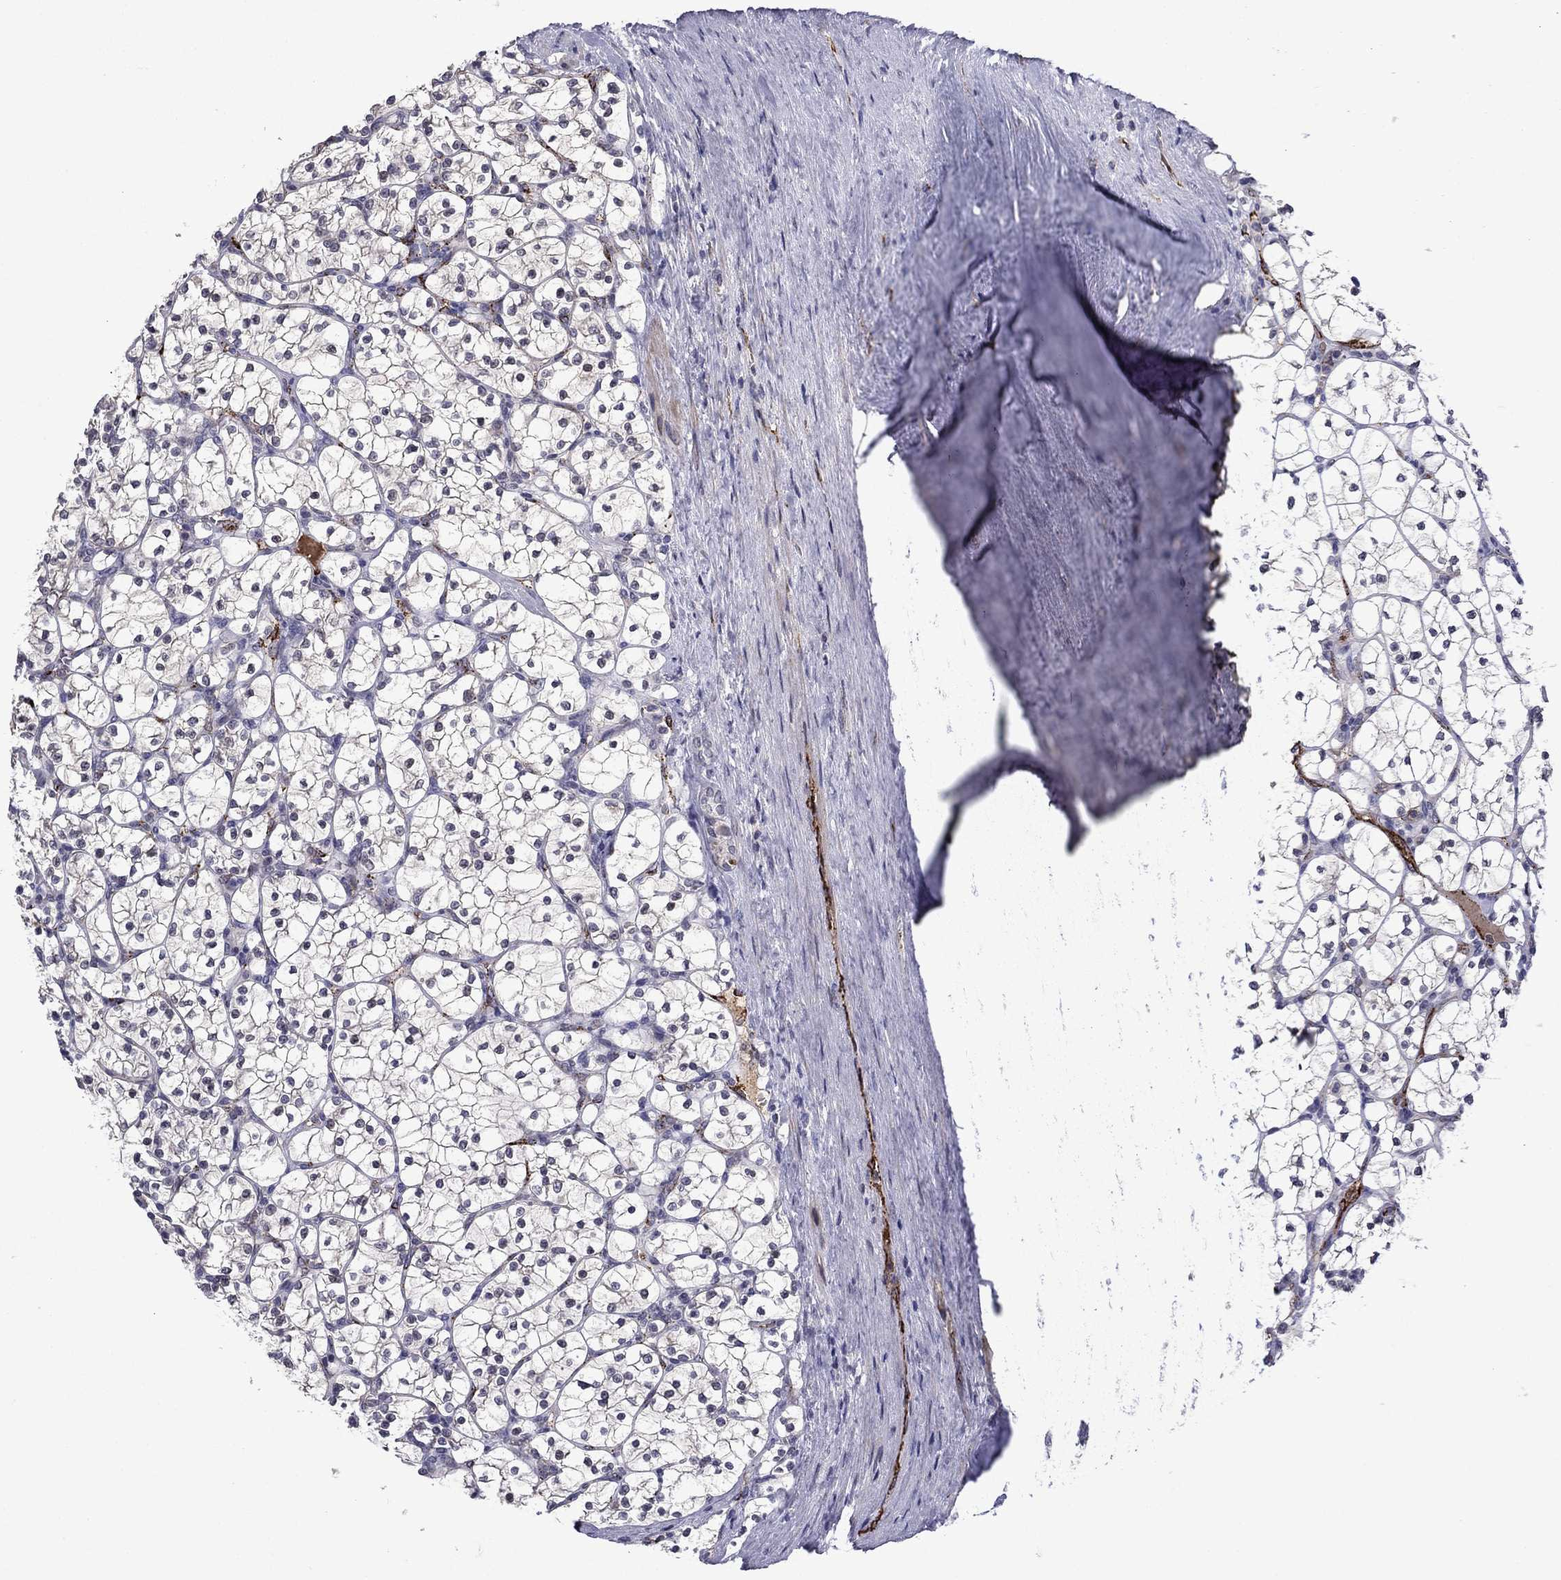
{"staining": {"intensity": "negative", "quantity": "none", "location": "none"}, "tissue": "renal cancer", "cell_type": "Tumor cells", "image_type": "cancer", "snomed": [{"axis": "morphology", "description": "Adenocarcinoma, NOS"}, {"axis": "topography", "description": "Kidney"}], "caption": "Immunohistochemistry (IHC) micrograph of neoplastic tissue: human renal adenocarcinoma stained with DAB reveals no significant protein positivity in tumor cells. (Brightfield microscopy of DAB IHC at high magnification).", "gene": "SLITRK1", "patient": {"sex": "female", "age": 89}}